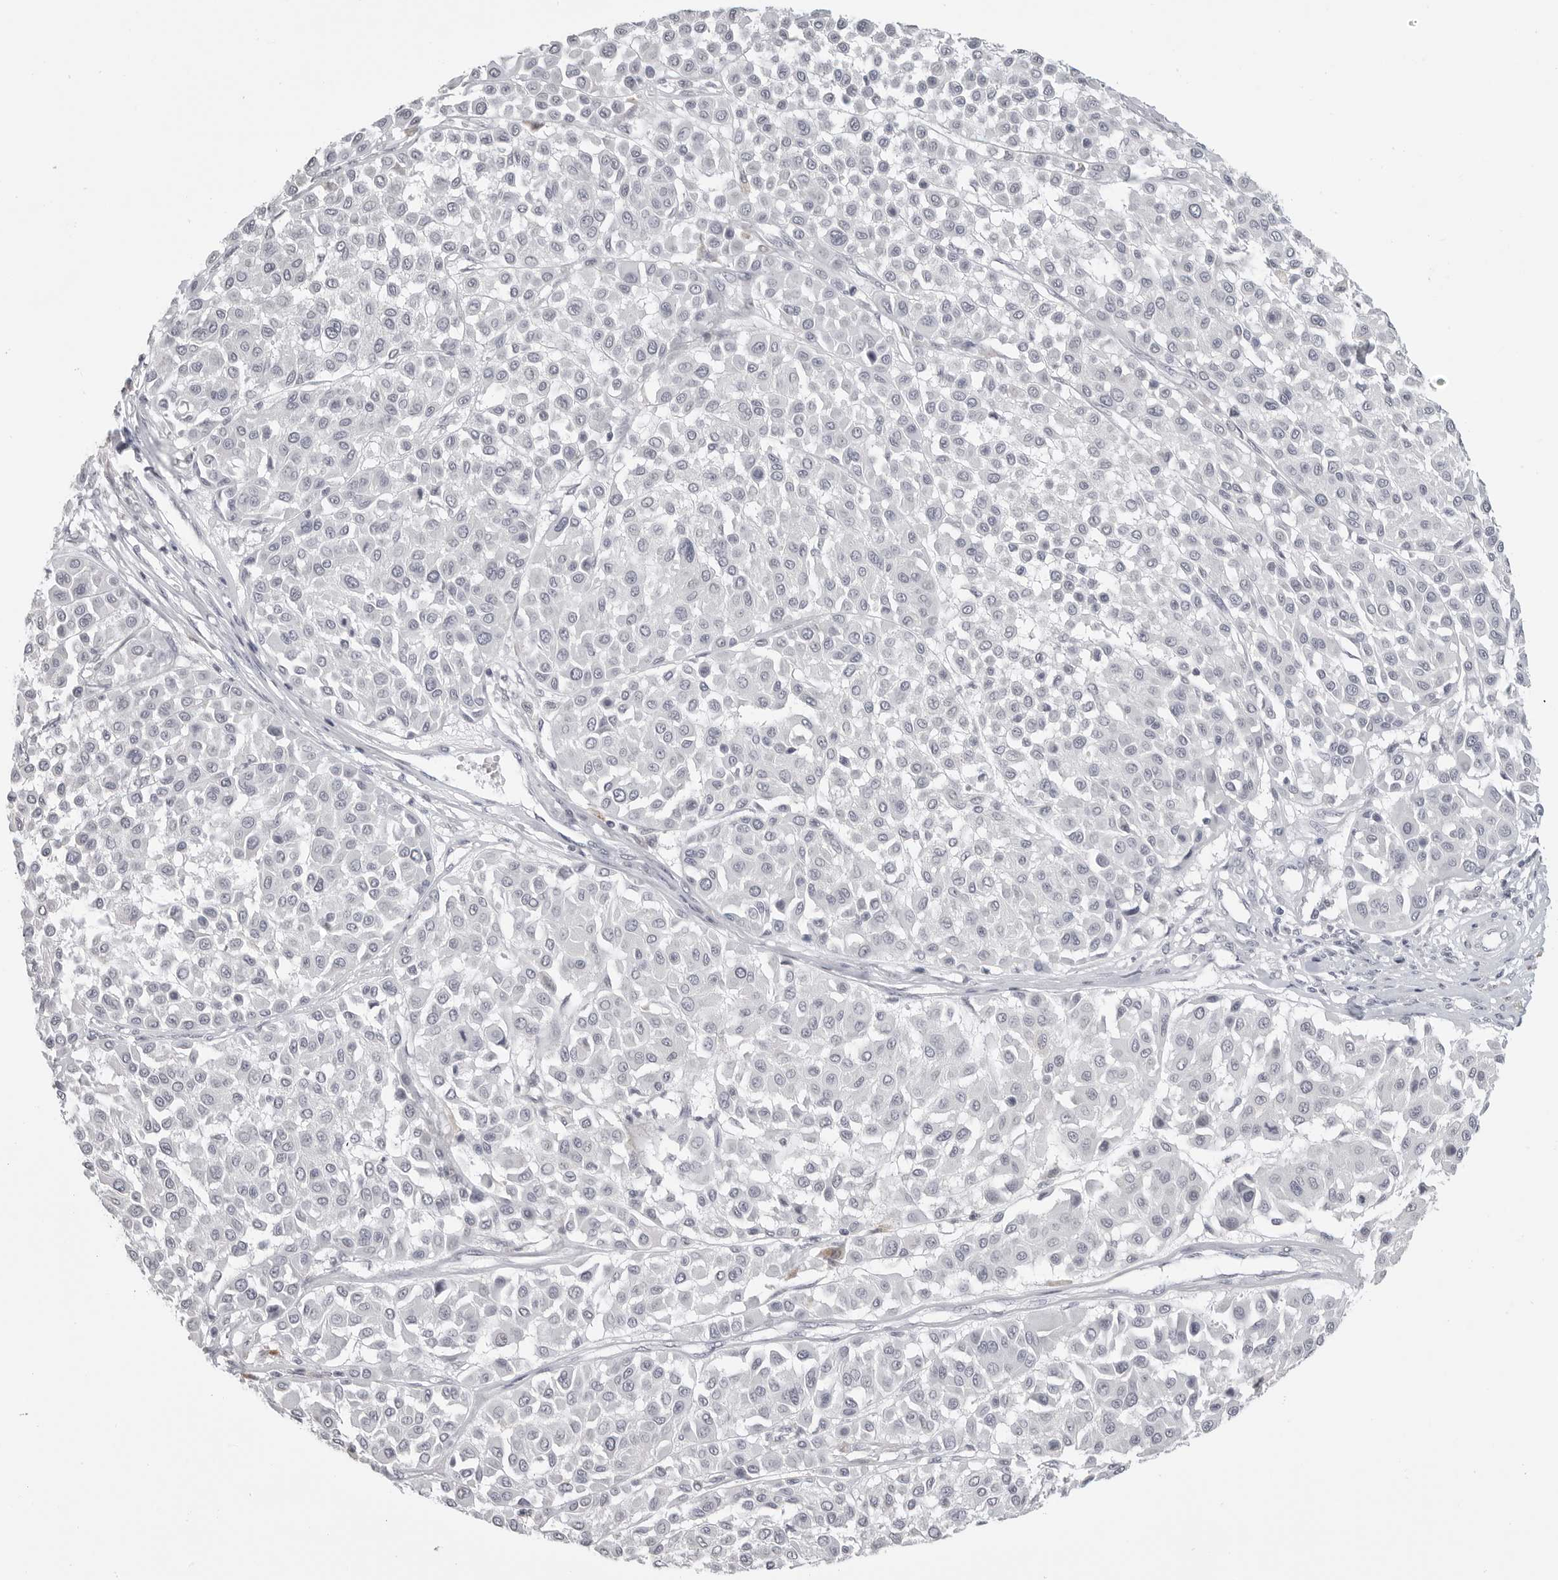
{"staining": {"intensity": "negative", "quantity": "none", "location": "none"}, "tissue": "melanoma", "cell_type": "Tumor cells", "image_type": "cancer", "snomed": [{"axis": "morphology", "description": "Malignant melanoma, Metastatic site"}, {"axis": "topography", "description": "Soft tissue"}], "caption": "This photomicrograph is of malignant melanoma (metastatic site) stained with immunohistochemistry to label a protein in brown with the nuclei are counter-stained blue. There is no positivity in tumor cells.", "gene": "PRSS1", "patient": {"sex": "male", "age": 41}}